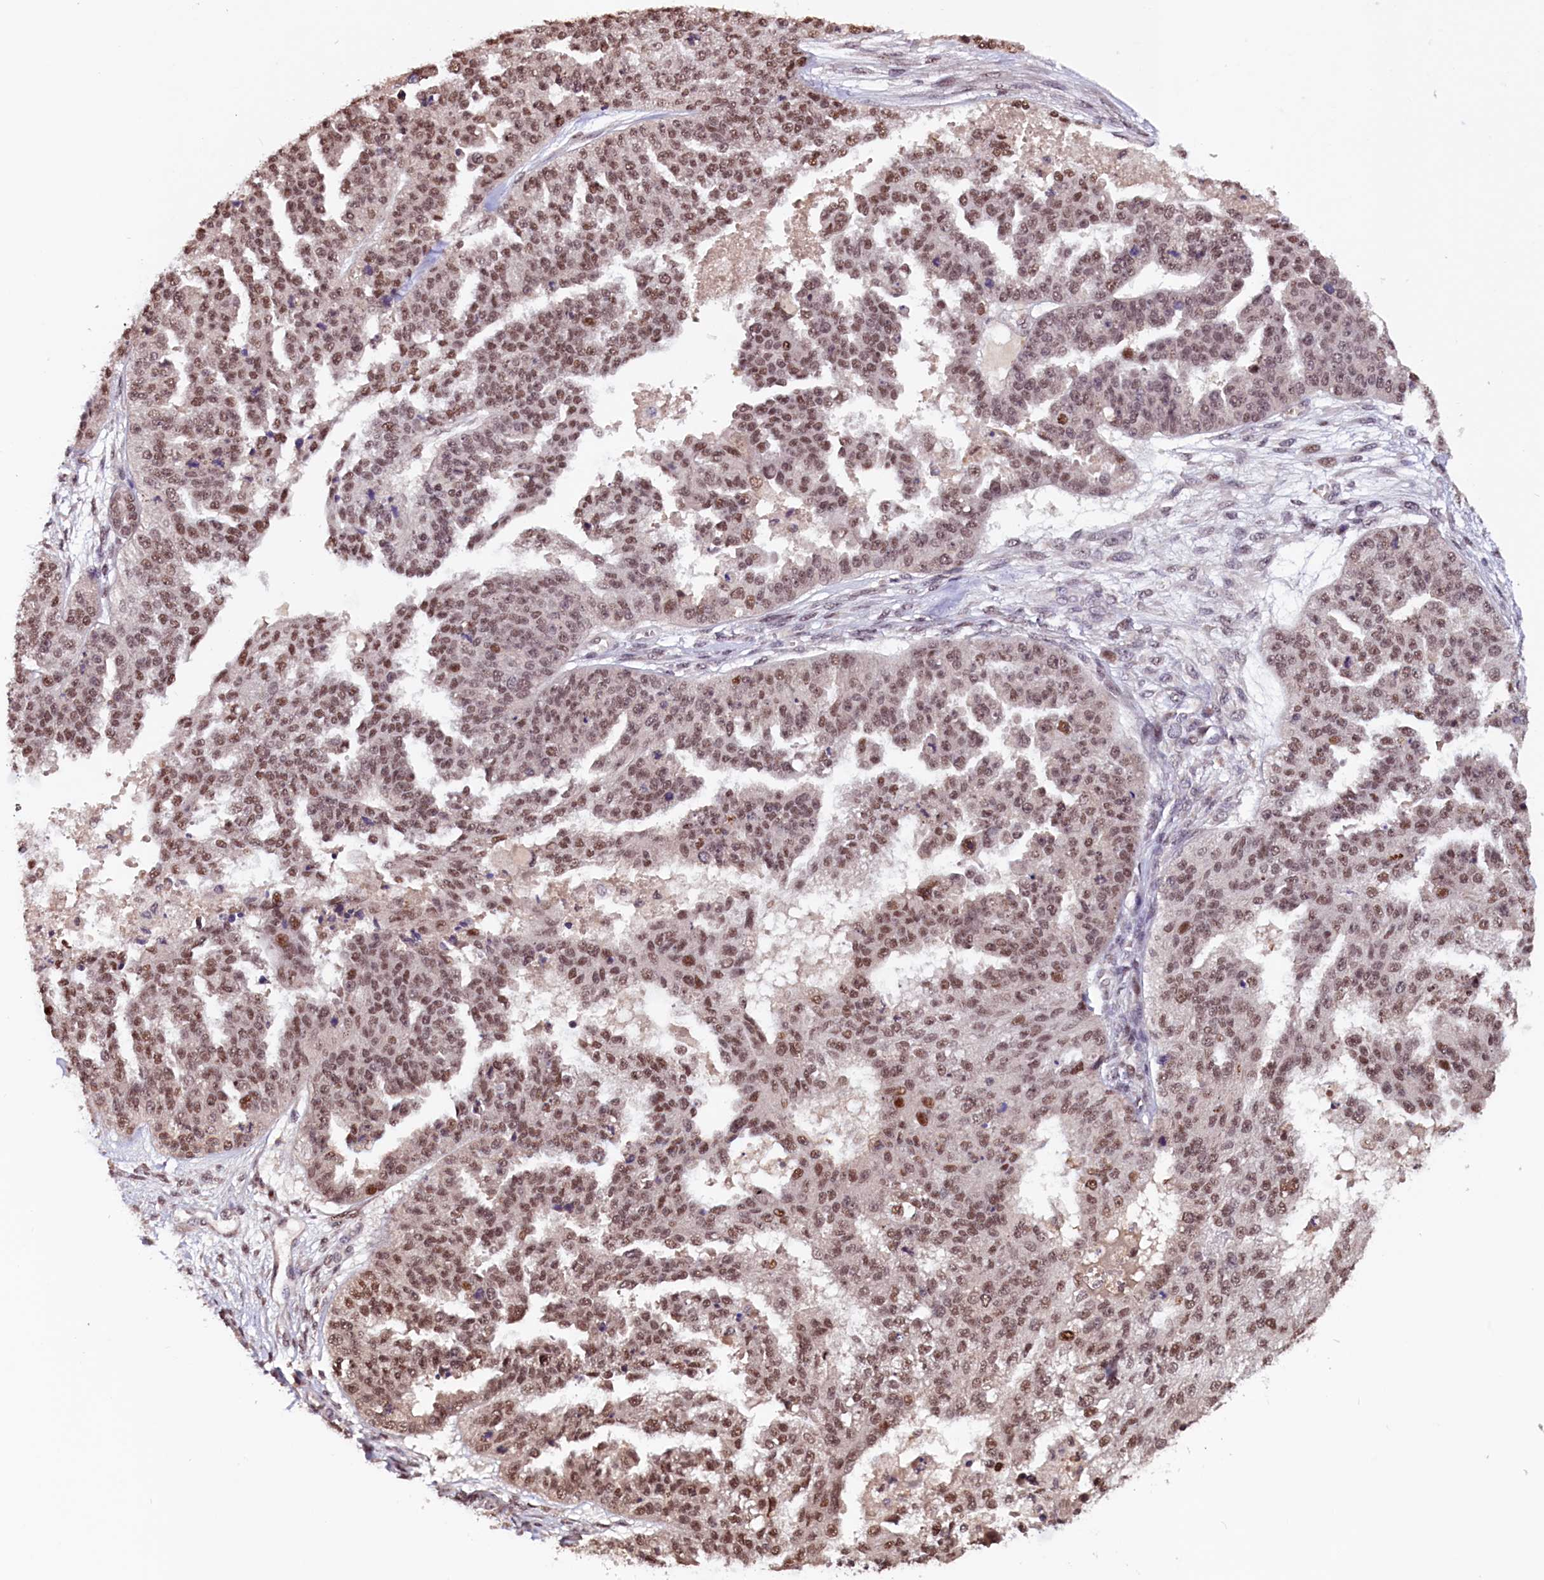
{"staining": {"intensity": "moderate", "quantity": ">75%", "location": "nuclear"}, "tissue": "ovarian cancer", "cell_type": "Tumor cells", "image_type": "cancer", "snomed": [{"axis": "morphology", "description": "Cystadenocarcinoma, serous, NOS"}, {"axis": "topography", "description": "Ovary"}], "caption": "Ovarian serous cystadenocarcinoma tissue demonstrates moderate nuclear staining in approximately >75% of tumor cells", "gene": "RNMT", "patient": {"sex": "female", "age": 58}}